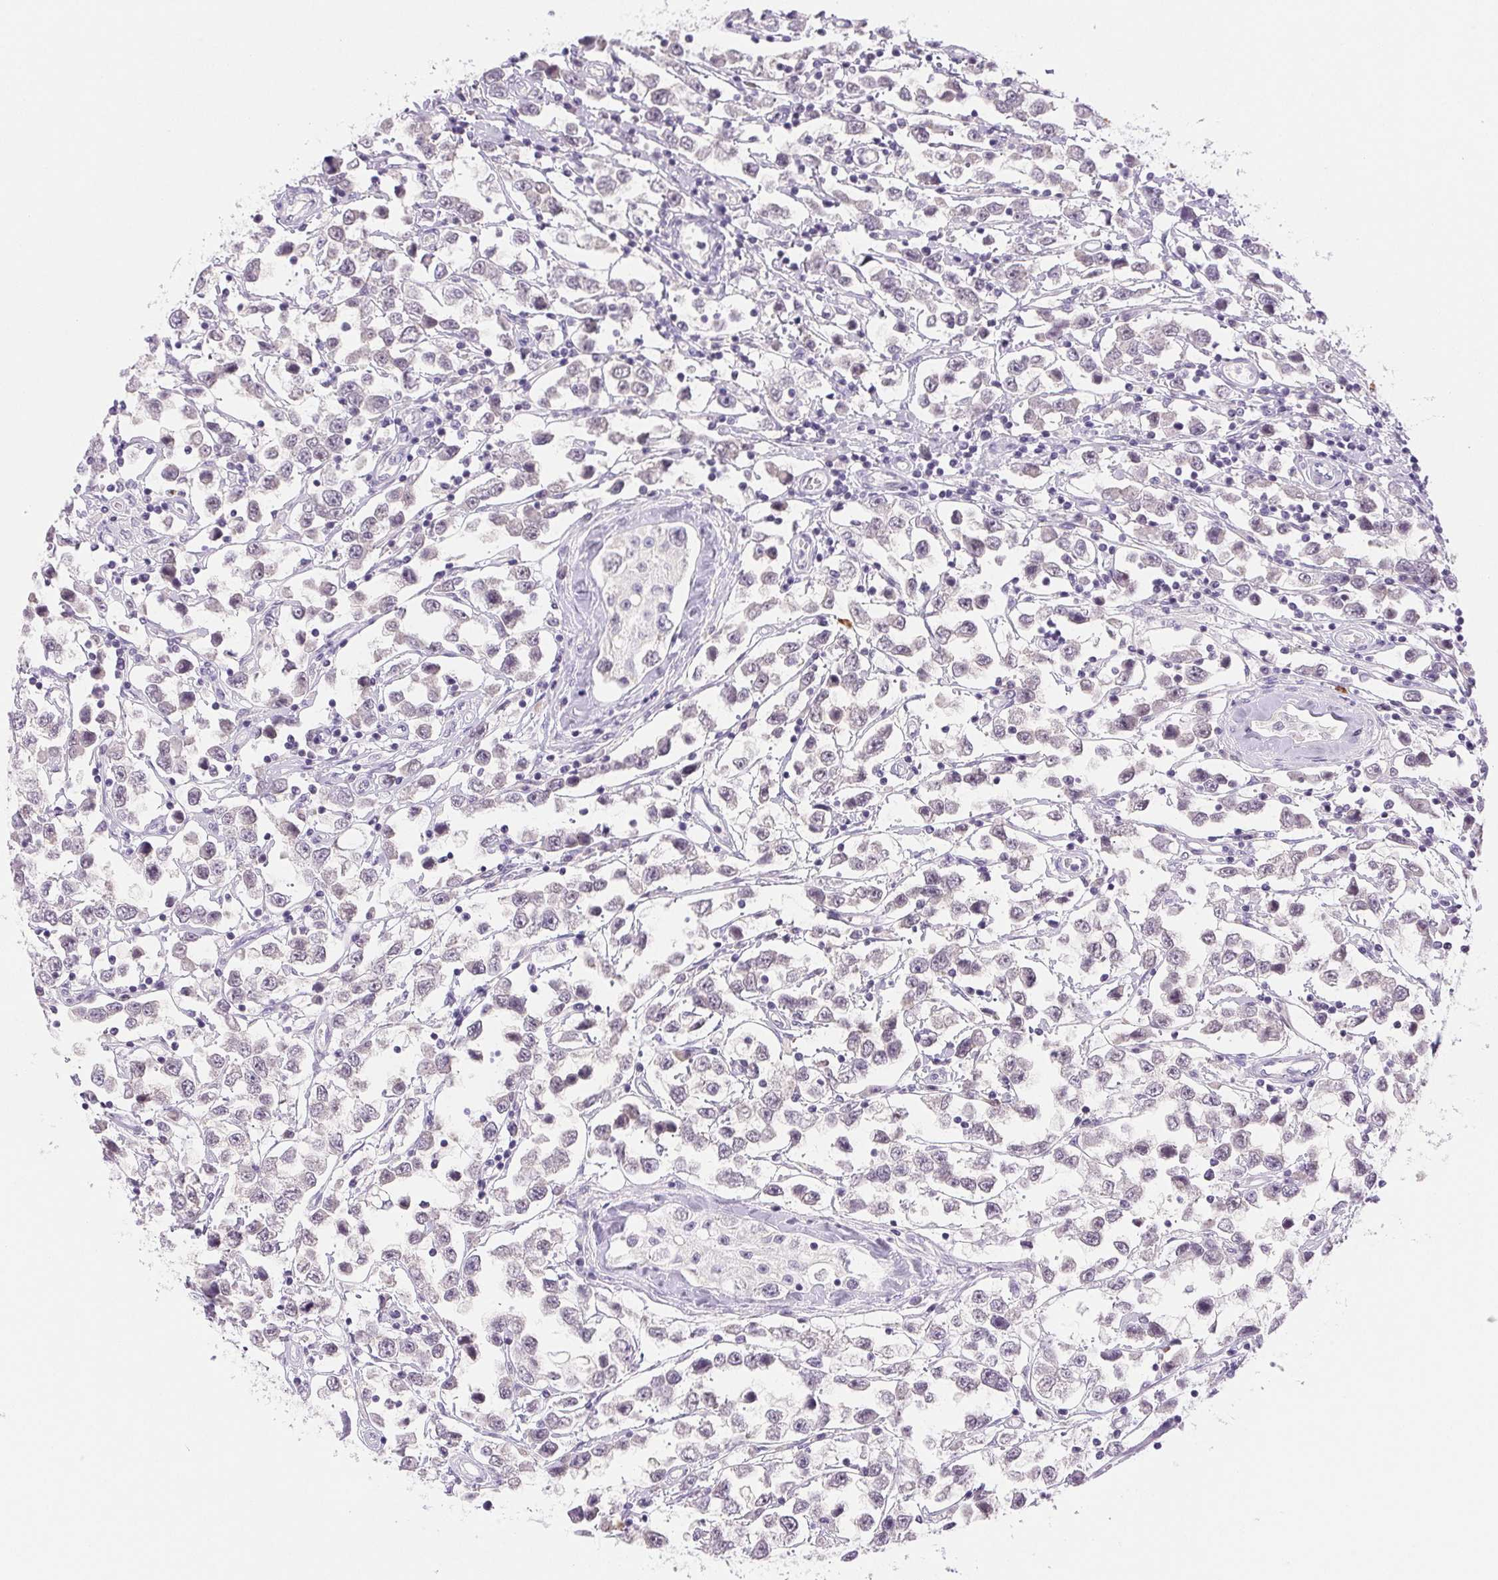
{"staining": {"intensity": "negative", "quantity": "none", "location": "none"}, "tissue": "testis cancer", "cell_type": "Tumor cells", "image_type": "cancer", "snomed": [{"axis": "morphology", "description": "Seminoma, NOS"}, {"axis": "topography", "description": "Testis"}], "caption": "DAB immunohistochemical staining of human testis seminoma displays no significant expression in tumor cells. The staining is performed using DAB brown chromogen with nuclei counter-stained in using hematoxylin.", "gene": "IFIT1B", "patient": {"sex": "male", "age": 34}}